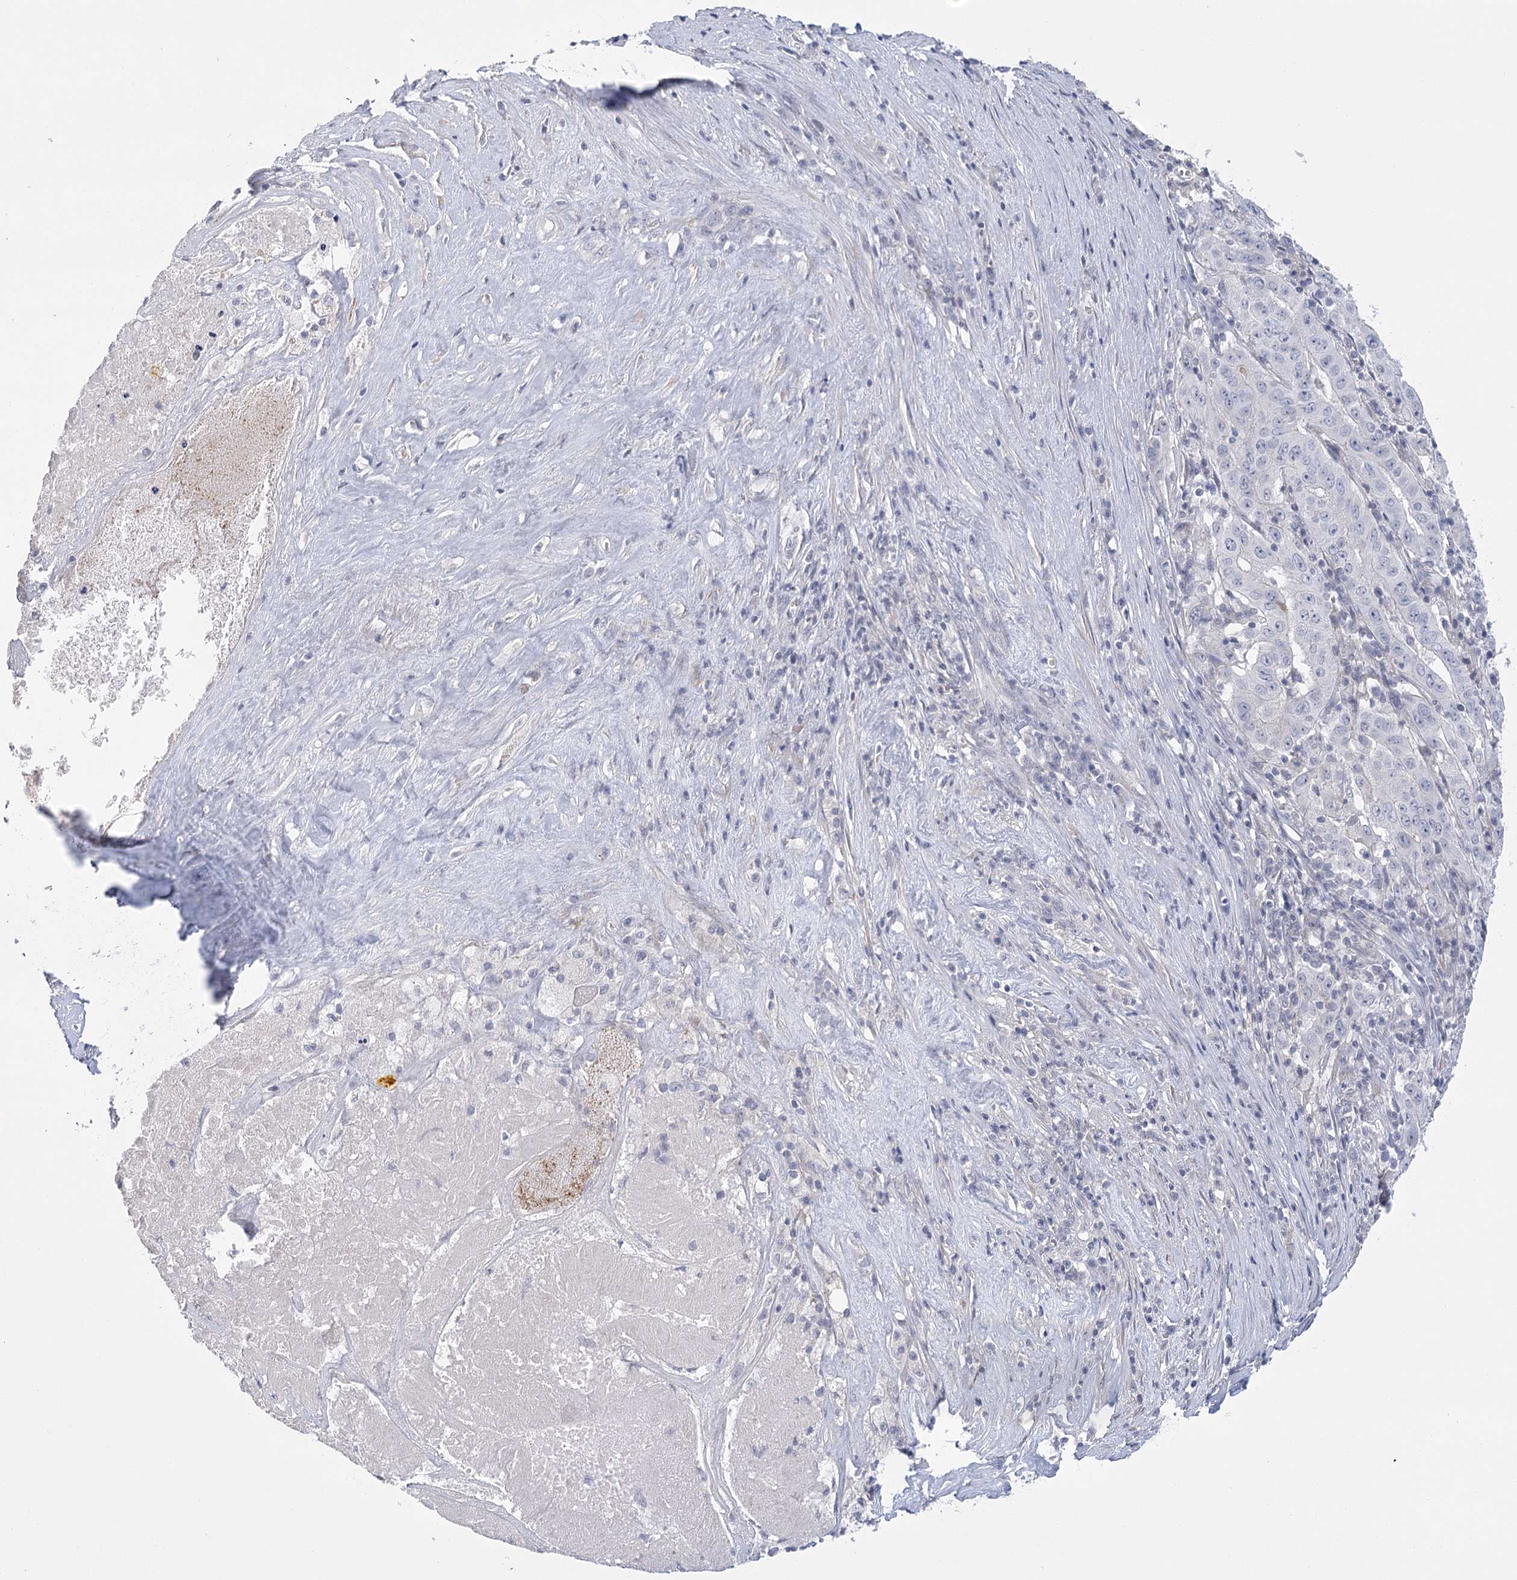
{"staining": {"intensity": "negative", "quantity": "none", "location": "none"}, "tissue": "pancreatic cancer", "cell_type": "Tumor cells", "image_type": "cancer", "snomed": [{"axis": "morphology", "description": "Adenocarcinoma, NOS"}, {"axis": "topography", "description": "Pancreas"}], "caption": "Histopathology image shows no protein staining in tumor cells of pancreatic cancer (adenocarcinoma) tissue. (Brightfield microscopy of DAB (3,3'-diaminobenzidine) immunohistochemistry (IHC) at high magnification).", "gene": "FAM76B", "patient": {"sex": "male", "age": 63}}